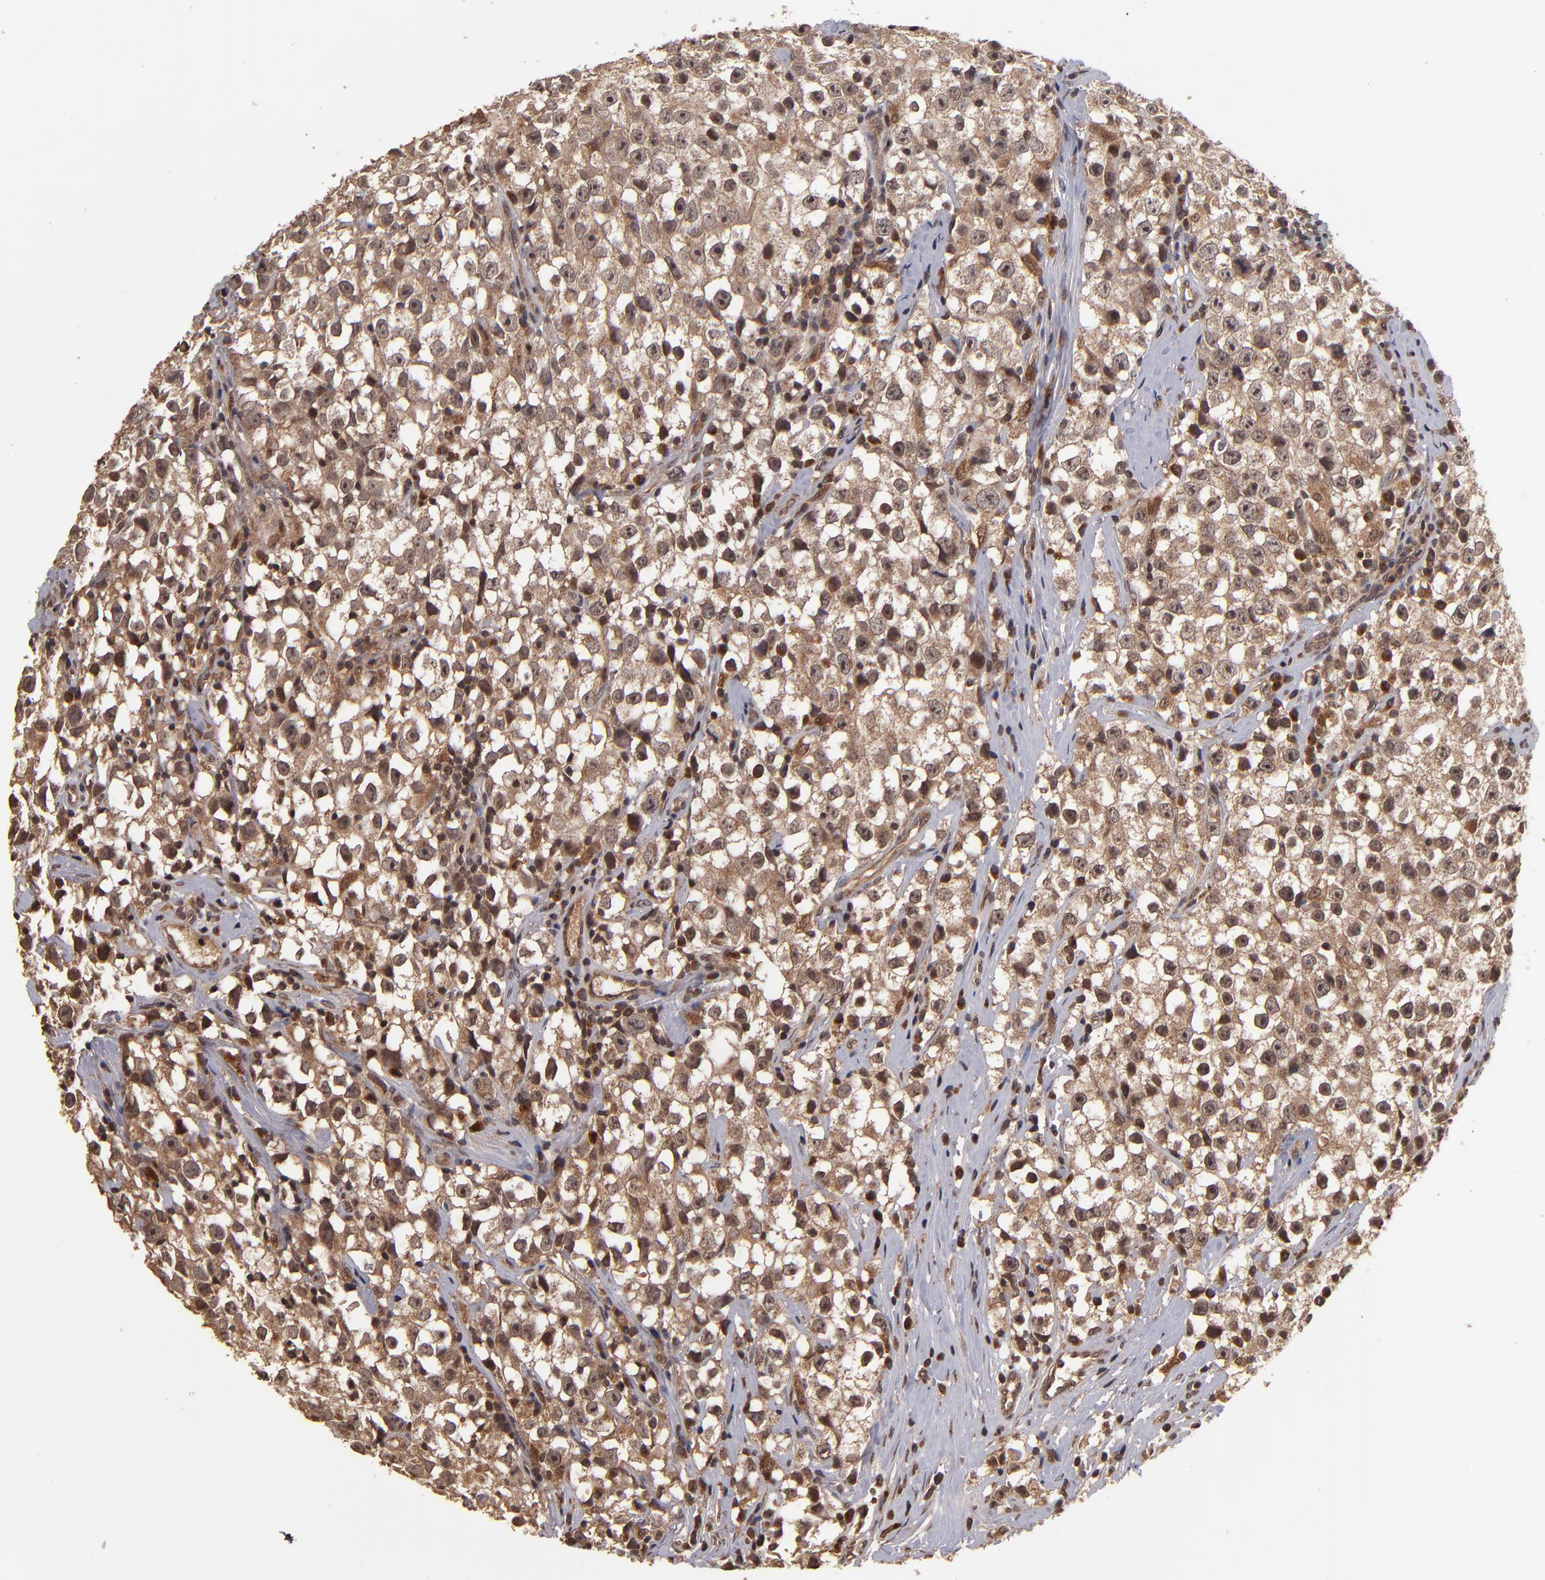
{"staining": {"intensity": "moderate", "quantity": ">75%", "location": "cytoplasmic/membranous"}, "tissue": "testis cancer", "cell_type": "Tumor cells", "image_type": "cancer", "snomed": [{"axis": "morphology", "description": "Seminoma, NOS"}, {"axis": "topography", "description": "Testis"}], "caption": "Moderate cytoplasmic/membranous protein staining is present in approximately >75% of tumor cells in testis cancer (seminoma). Nuclei are stained in blue.", "gene": "NFE2L2", "patient": {"sex": "male", "age": 35}}